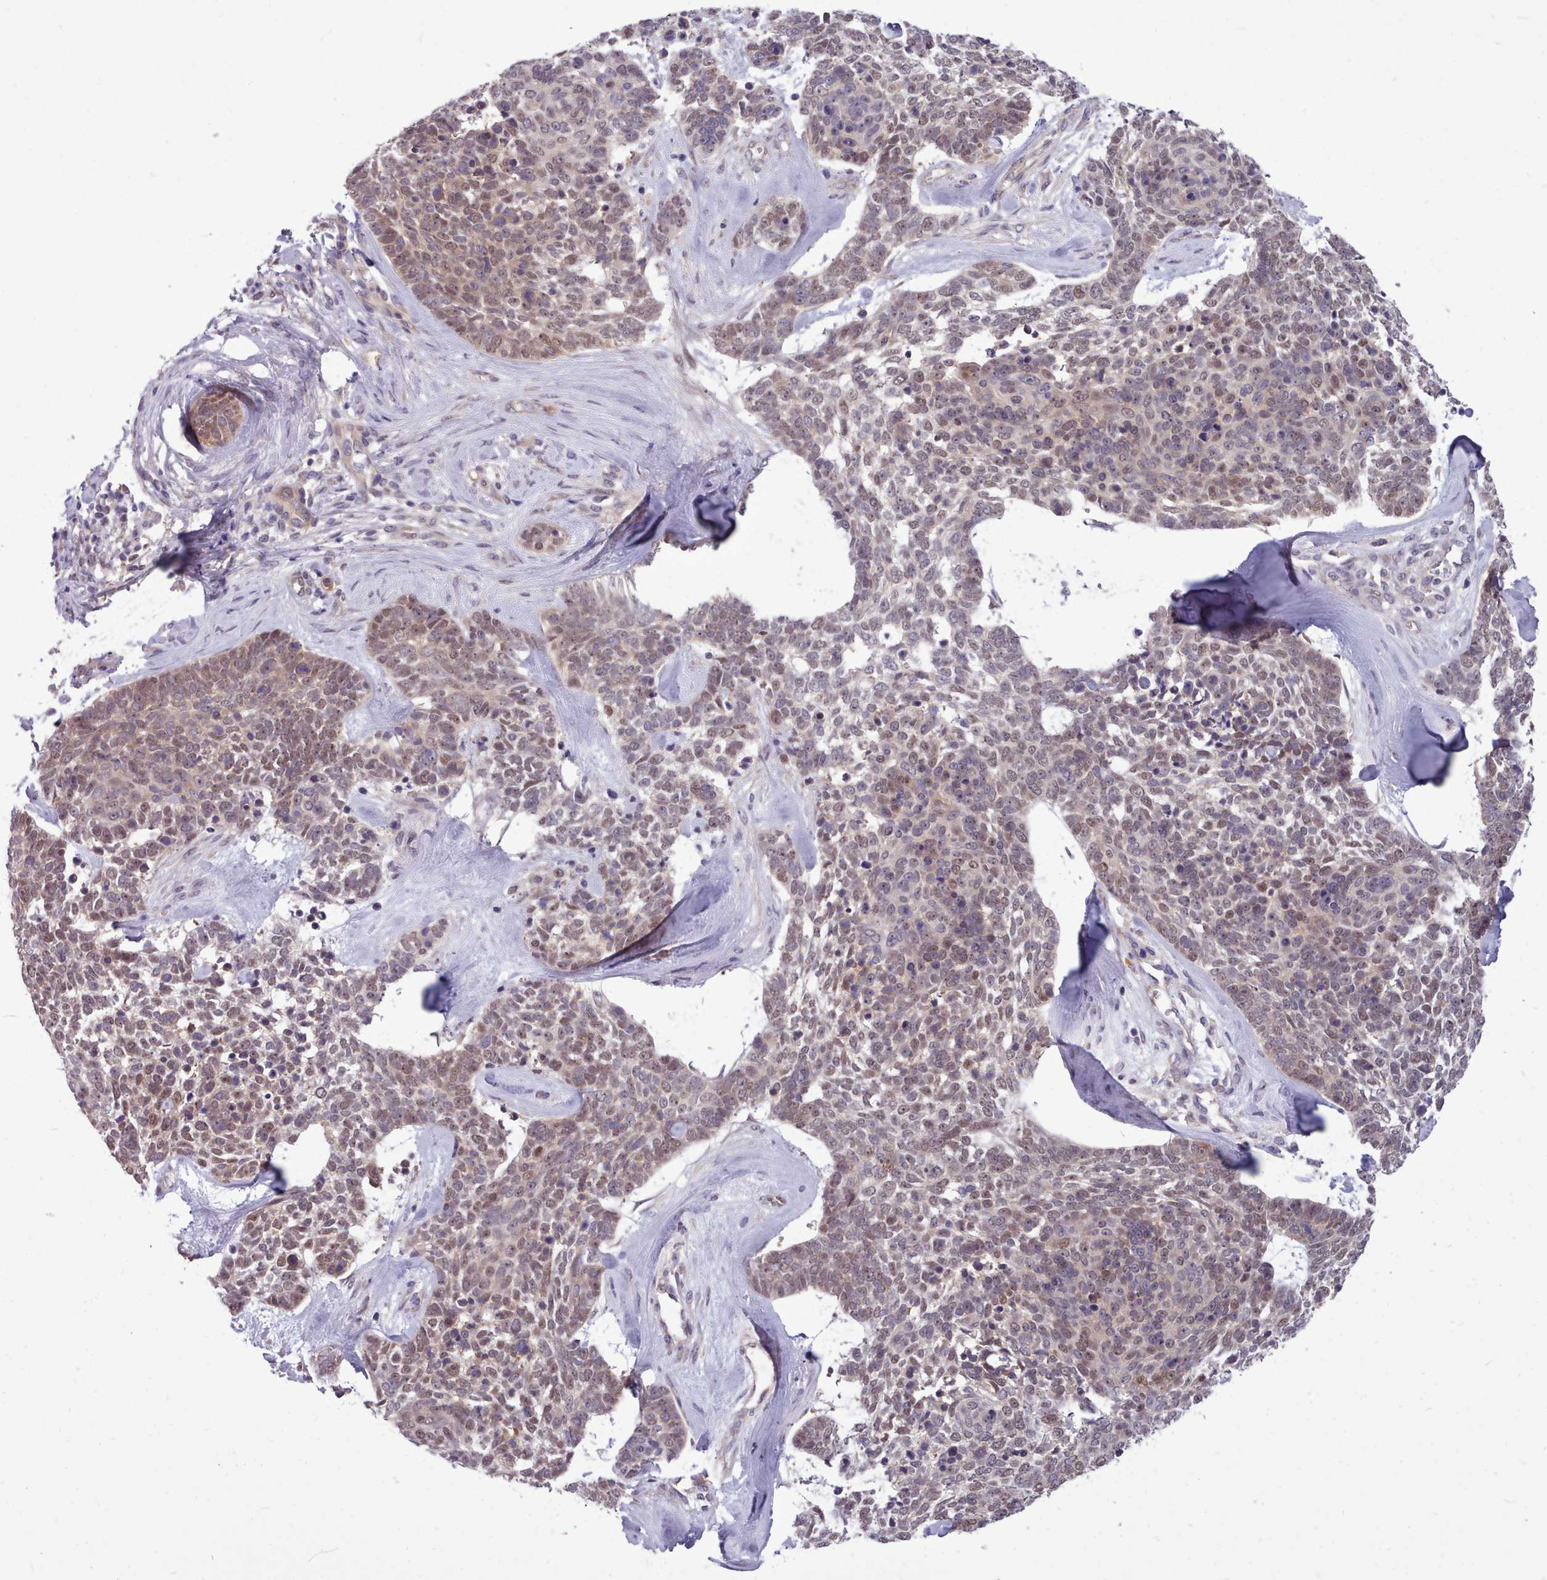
{"staining": {"intensity": "weak", "quantity": "<25%", "location": "nuclear"}, "tissue": "skin cancer", "cell_type": "Tumor cells", "image_type": "cancer", "snomed": [{"axis": "morphology", "description": "Basal cell carcinoma"}, {"axis": "topography", "description": "Skin"}], "caption": "An image of skin cancer stained for a protein shows no brown staining in tumor cells.", "gene": "AHCY", "patient": {"sex": "female", "age": 81}}